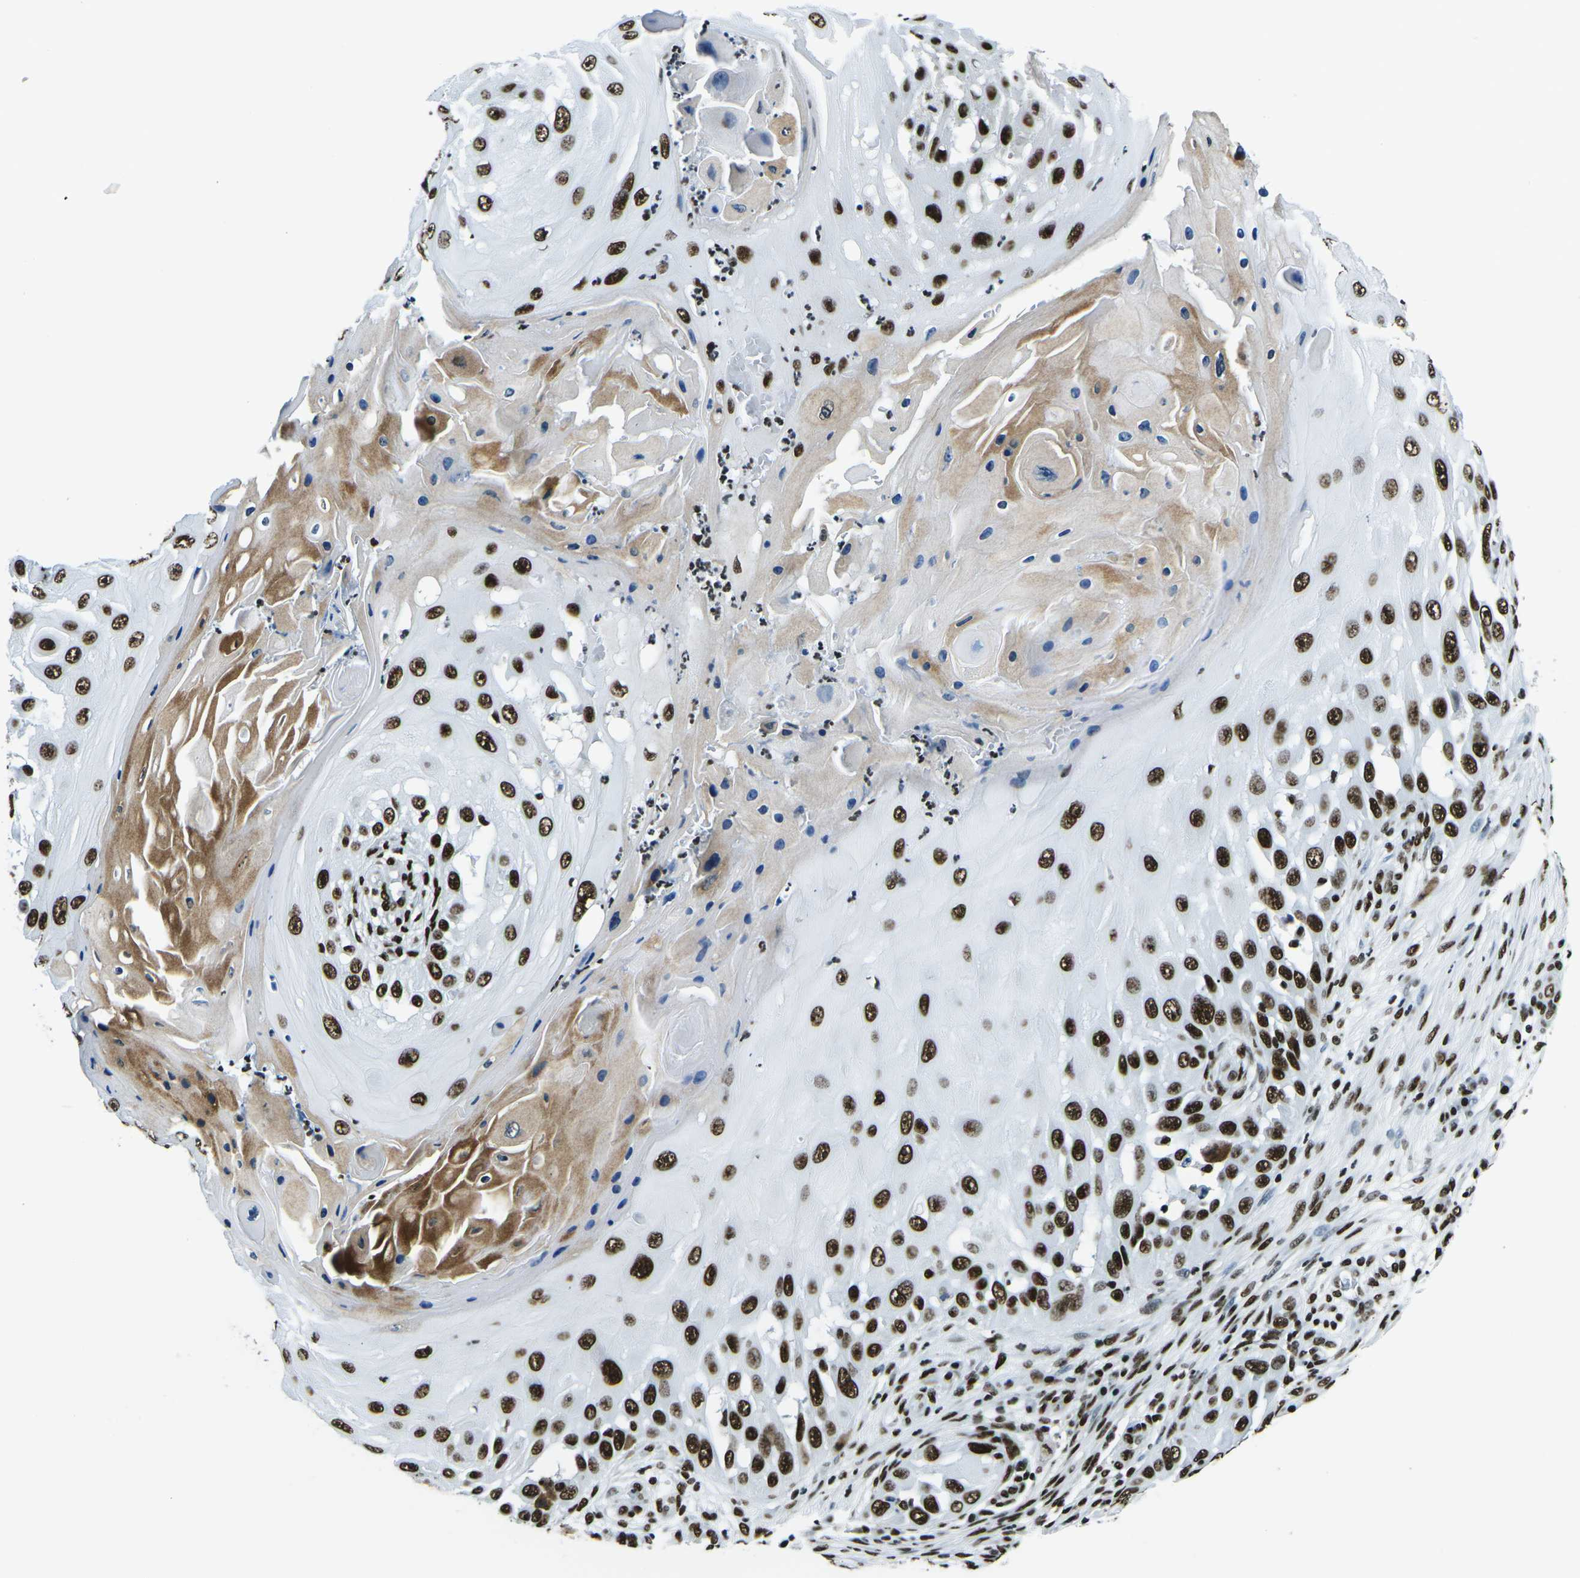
{"staining": {"intensity": "strong", "quantity": ">75%", "location": "nuclear"}, "tissue": "skin cancer", "cell_type": "Tumor cells", "image_type": "cancer", "snomed": [{"axis": "morphology", "description": "Squamous cell carcinoma, NOS"}, {"axis": "topography", "description": "Skin"}], "caption": "Human skin squamous cell carcinoma stained for a protein (brown) exhibits strong nuclear positive staining in about >75% of tumor cells.", "gene": "HNRNPL", "patient": {"sex": "female", "age": 44}}